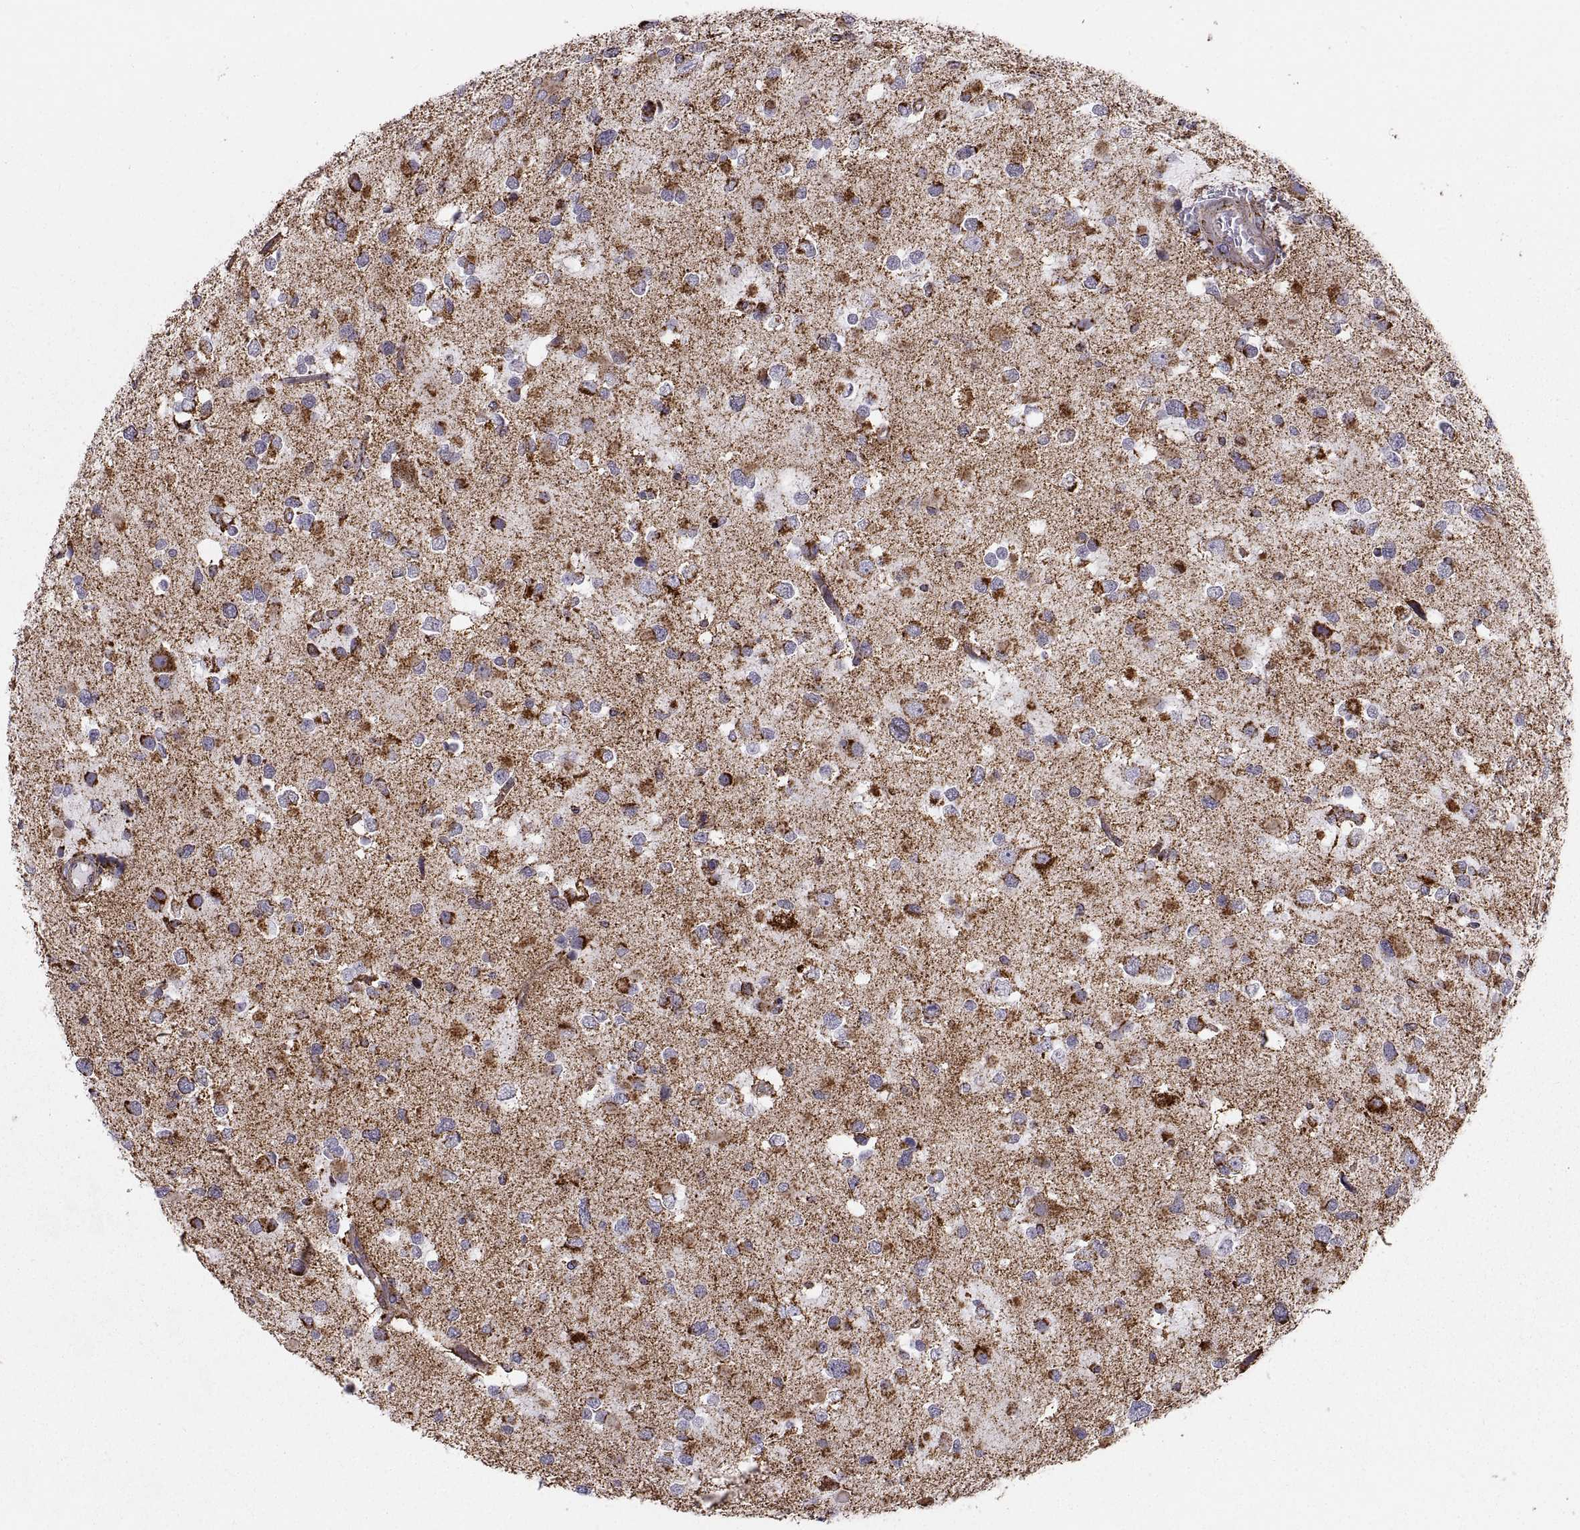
{"staining": {"intensity": "strong", "quantity": "<25%", "location": "cytoplasmic/membranous"}, "tissue": "glioma", "cell_type": "Tumor cells", "image_type": "cancer", "snomed": [{"axis": "morphology", "description": "Glioma, malignant, Low grade"}, {"axis": "topography", "description": "Brain"}], "caption": "Brown immunohistochemical staining in human malignant glioma (low-grade) demonstrates strong cytoplasmic/membranous expression in about <25% of tumor cells. (DAB (3,3'-diaminobenzidine) IHC, brown staining for protein, blue staining for nuclei).", "gene": "ARSD", "patient": {"sex": "female", "age": 32}}